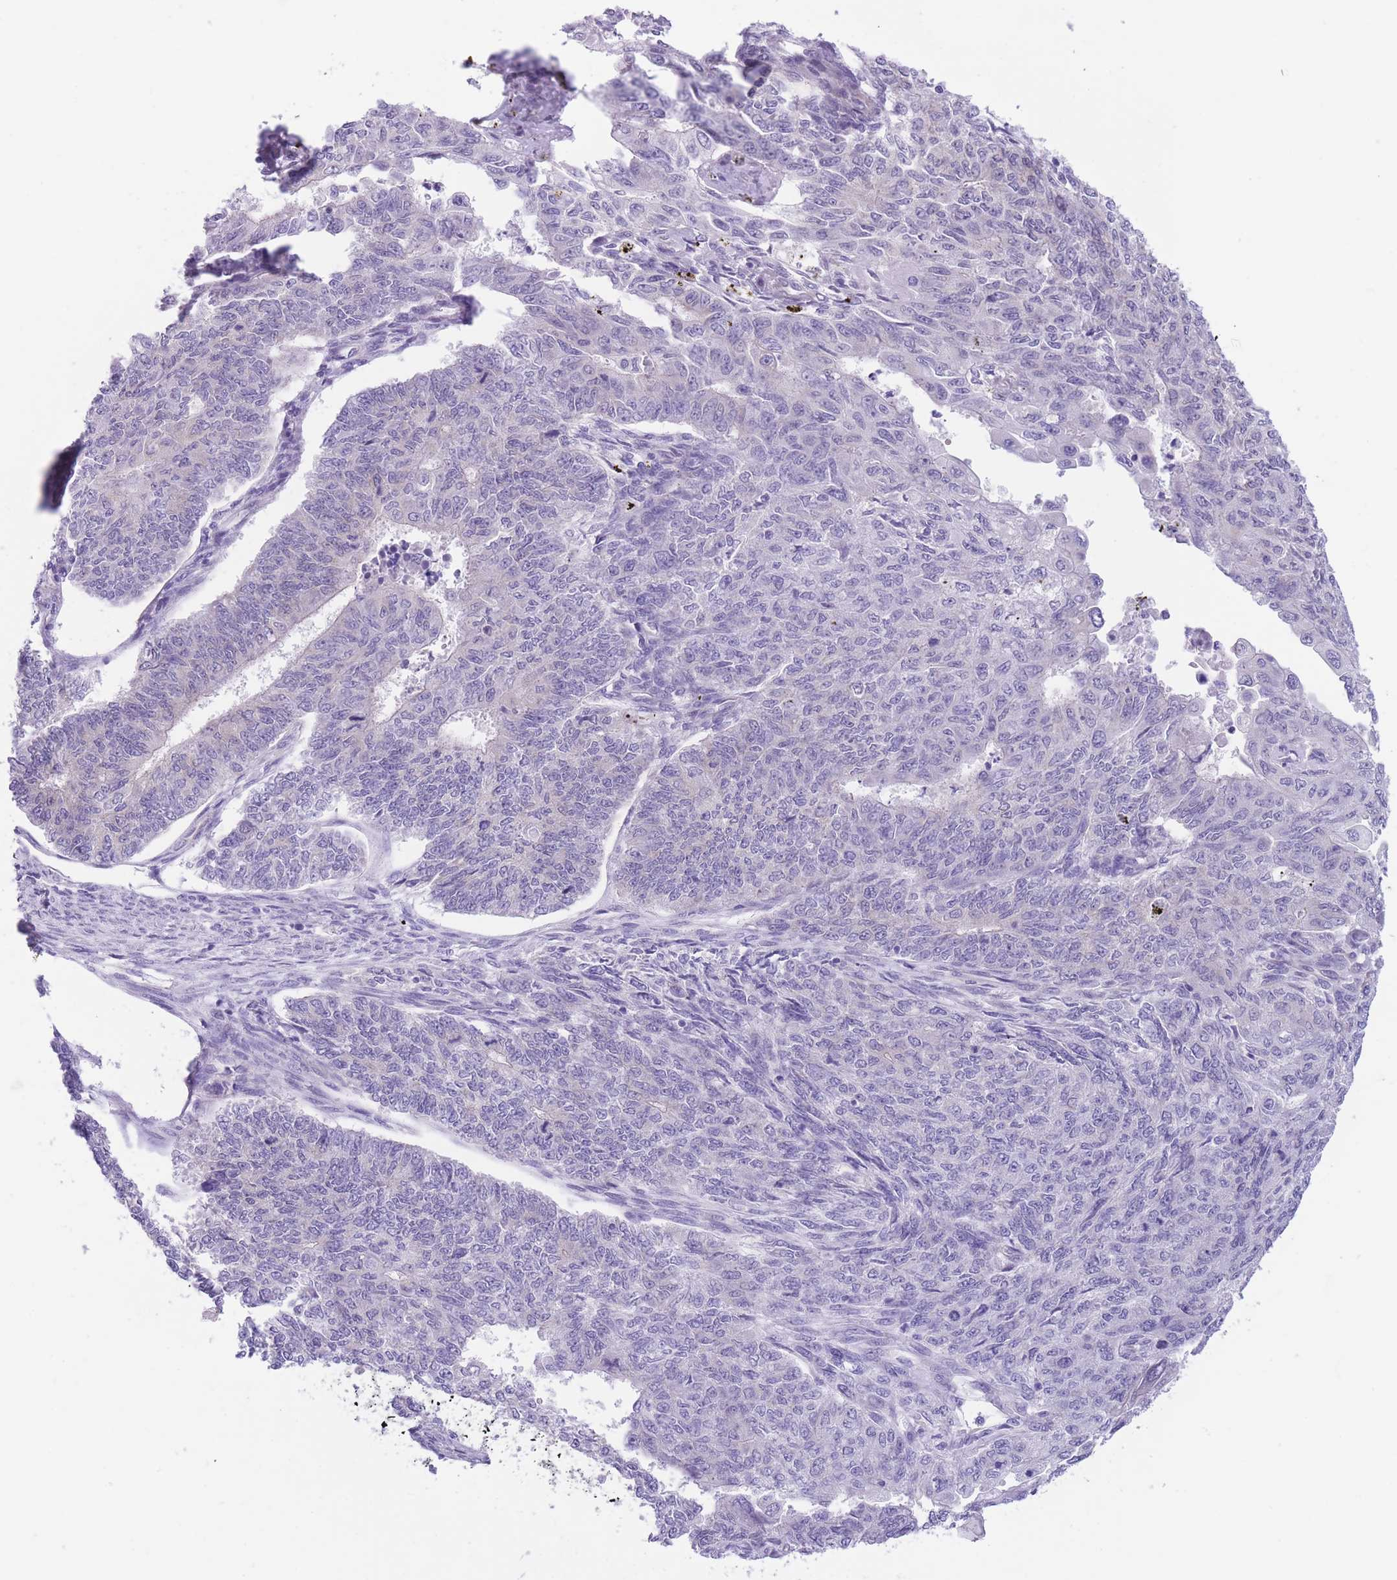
{"staining": {"intensity": "negative", "quantity": "none", "location": "none"}, "tissue": "endometrial cancer", "cell_type": "Tumor cells", "image_type": "cancer", "snomed": [{"axis": "morphology", "description": "Adenocarcinoma, NOS"}, {"axis": "topography", "description": "Endometrium"}], "caption": "Tumor cells show no significant protein positivity in adenocarcinoma (endometrial).", "gene": "WWOX", "patient": {"sex": "female", "age": 32}}